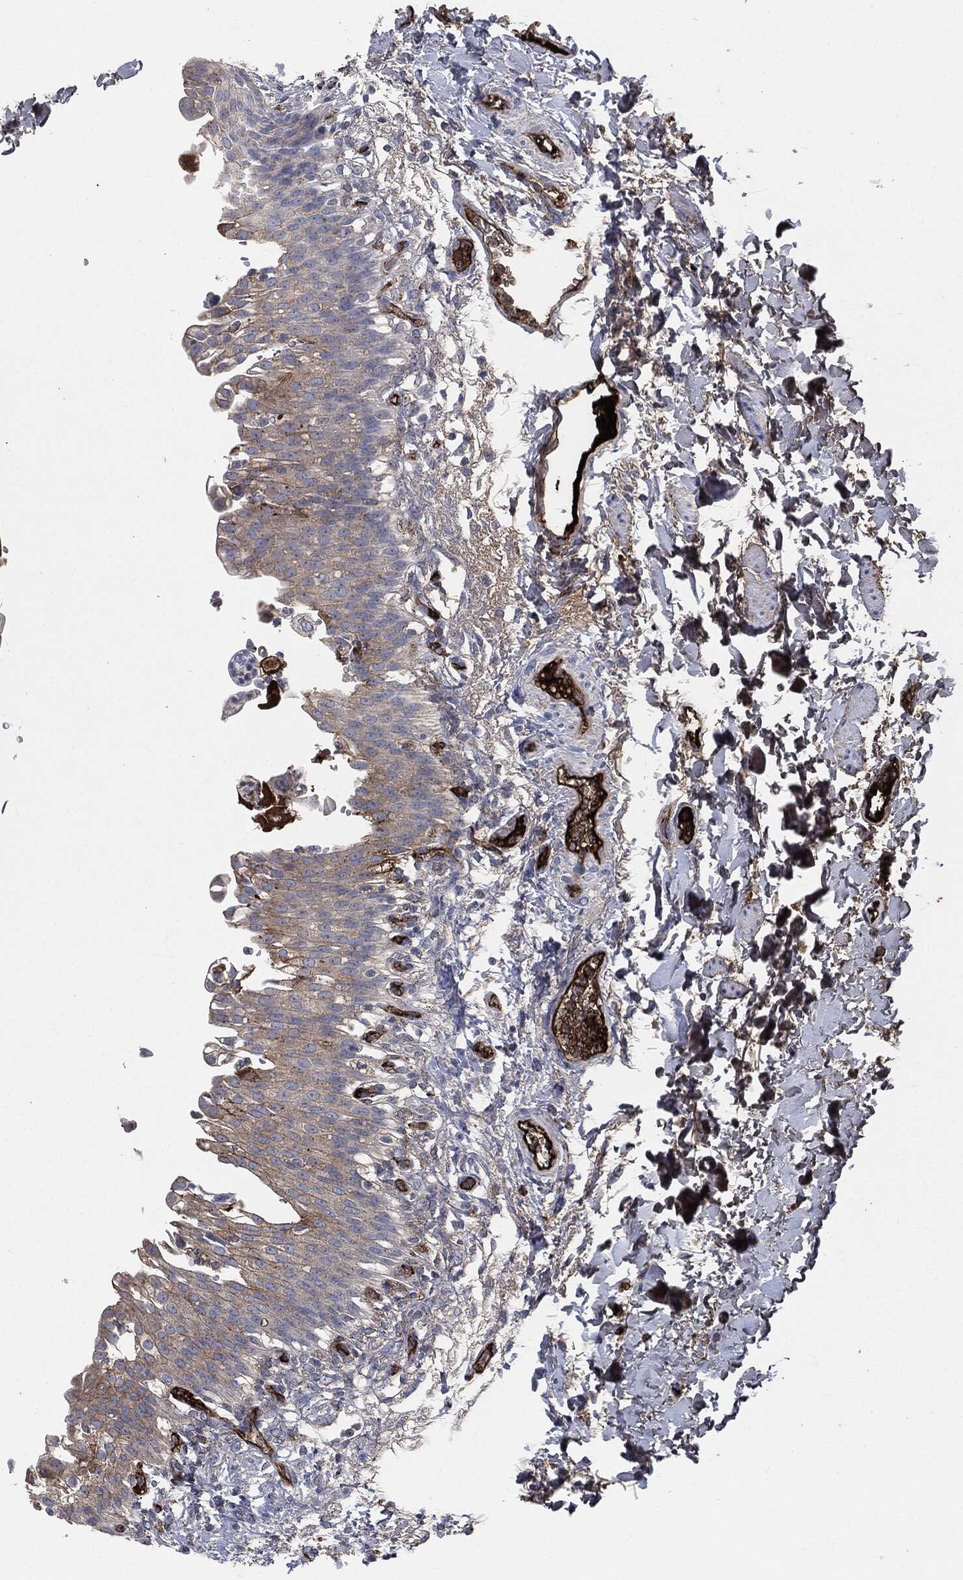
{"staining": {"intensity": "moderate", "quantity": "<25%", "location": "cytoplasmic/membranous"}, "tissue": "urinary bladder", "cell_type": "Urothelial cells", "image_type": "normal", "snomed": [{"axis": "morphology", "description": "Normal tissue, NOS"}, {"axis": "topography", "description": "Urinary bladder"}], "caption": "Immunohistochemistry (IHC) micrograph of benign urinary bladder stained for a protein (brown), which displays low levels of moderate cytoplasmic/membranous positivity in approximately <25% of urothelial cells.", "gene": "APOB", "patient": {"sex": "female", "age": 60}}